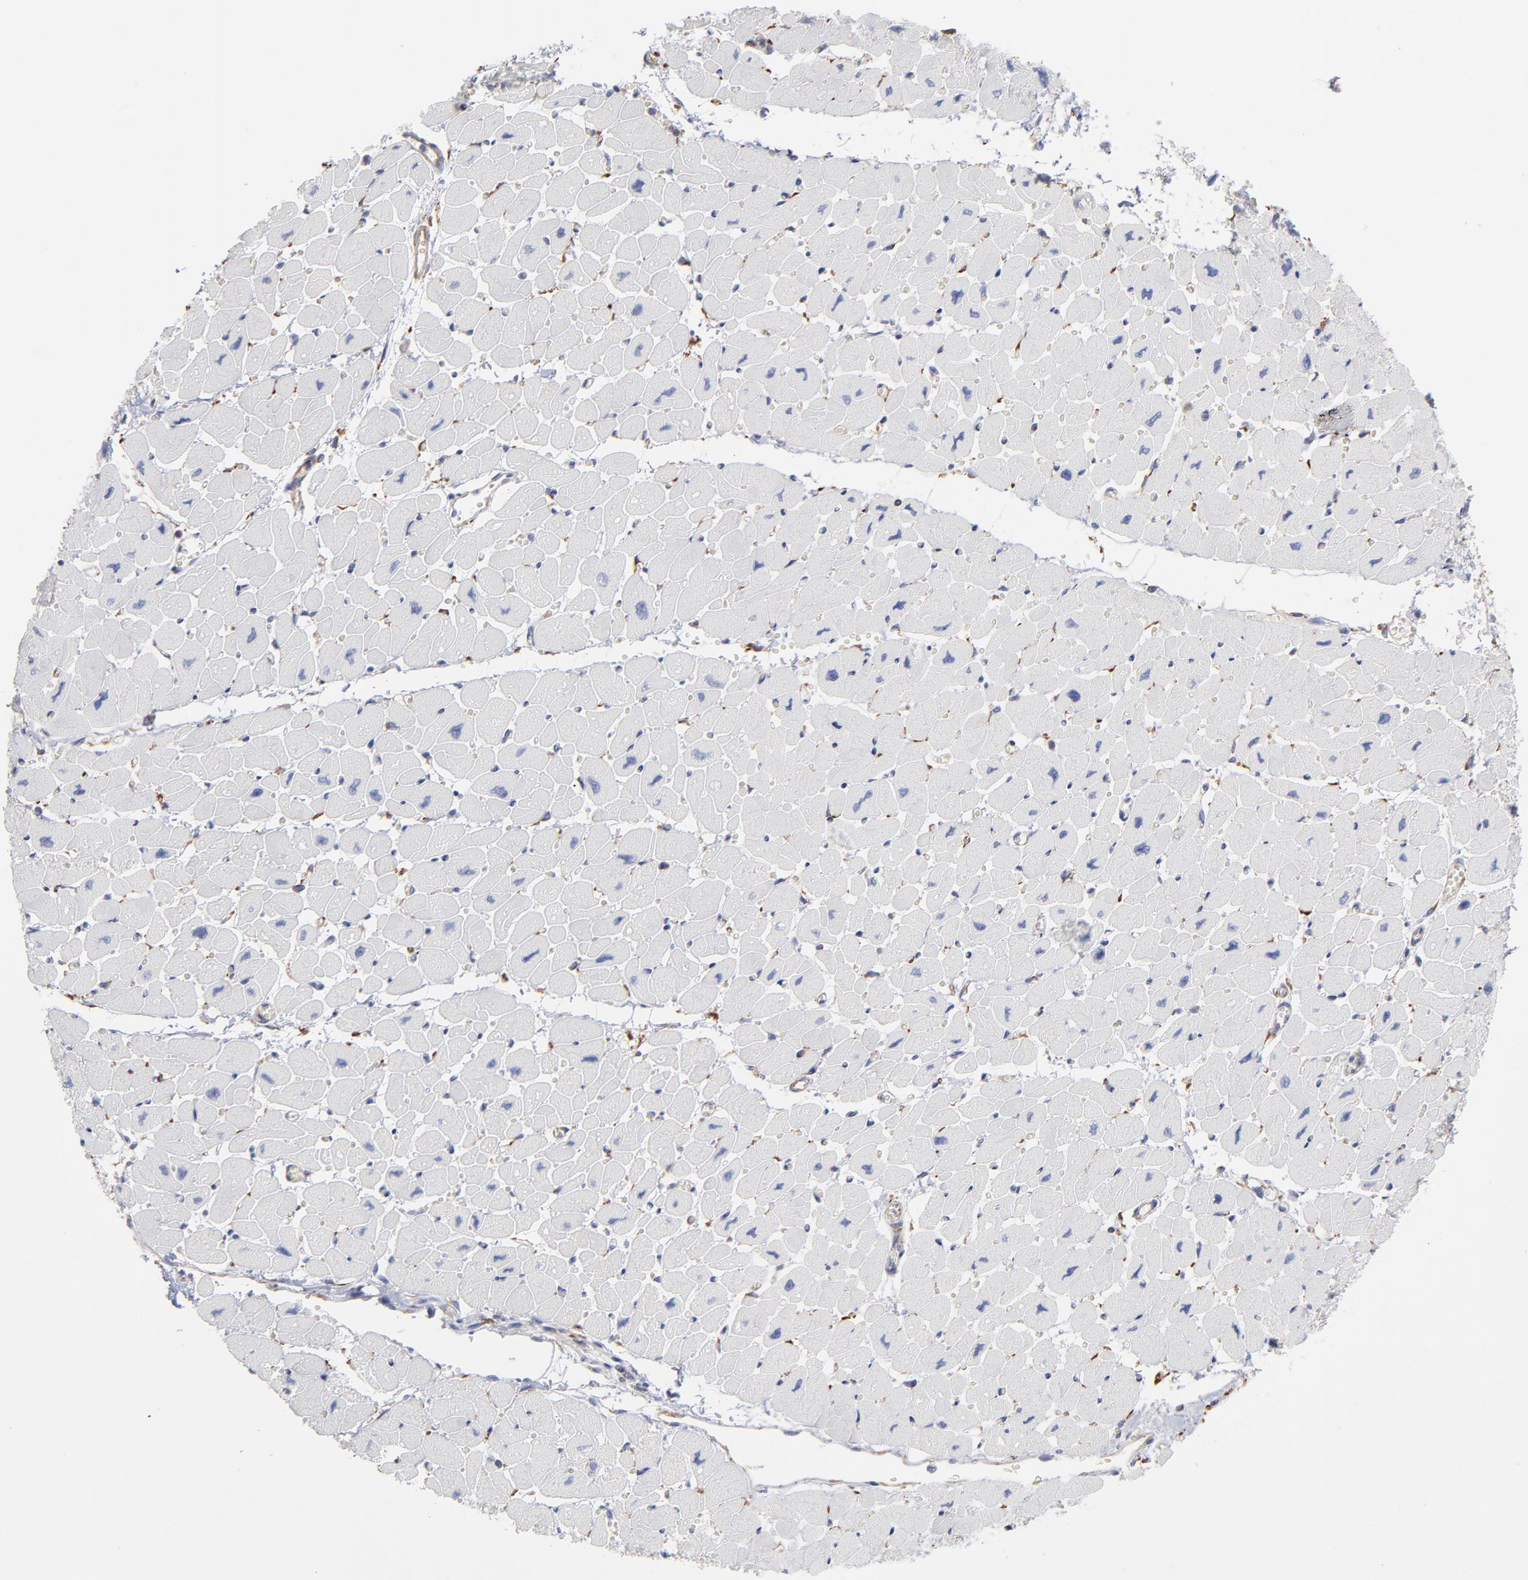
{"staining": {"intensity": "negative", "quantity": "none", "location": "none"}, "tissue": "heart muscle", "cell_type": "Cardiomyocytes", "image_type": "normal", "snomed": [{"axis": "morphology", "description": "Normal tissue, NOS"}, {"axis": "topography", "description": "Heart"}], "caption": "This is an immunohistochemistry image of unremarkable heart muscle. There is no expression in cardiomyocytes.", "gene": "RPL3", "patient": {"sex": "female", "age": 54}}